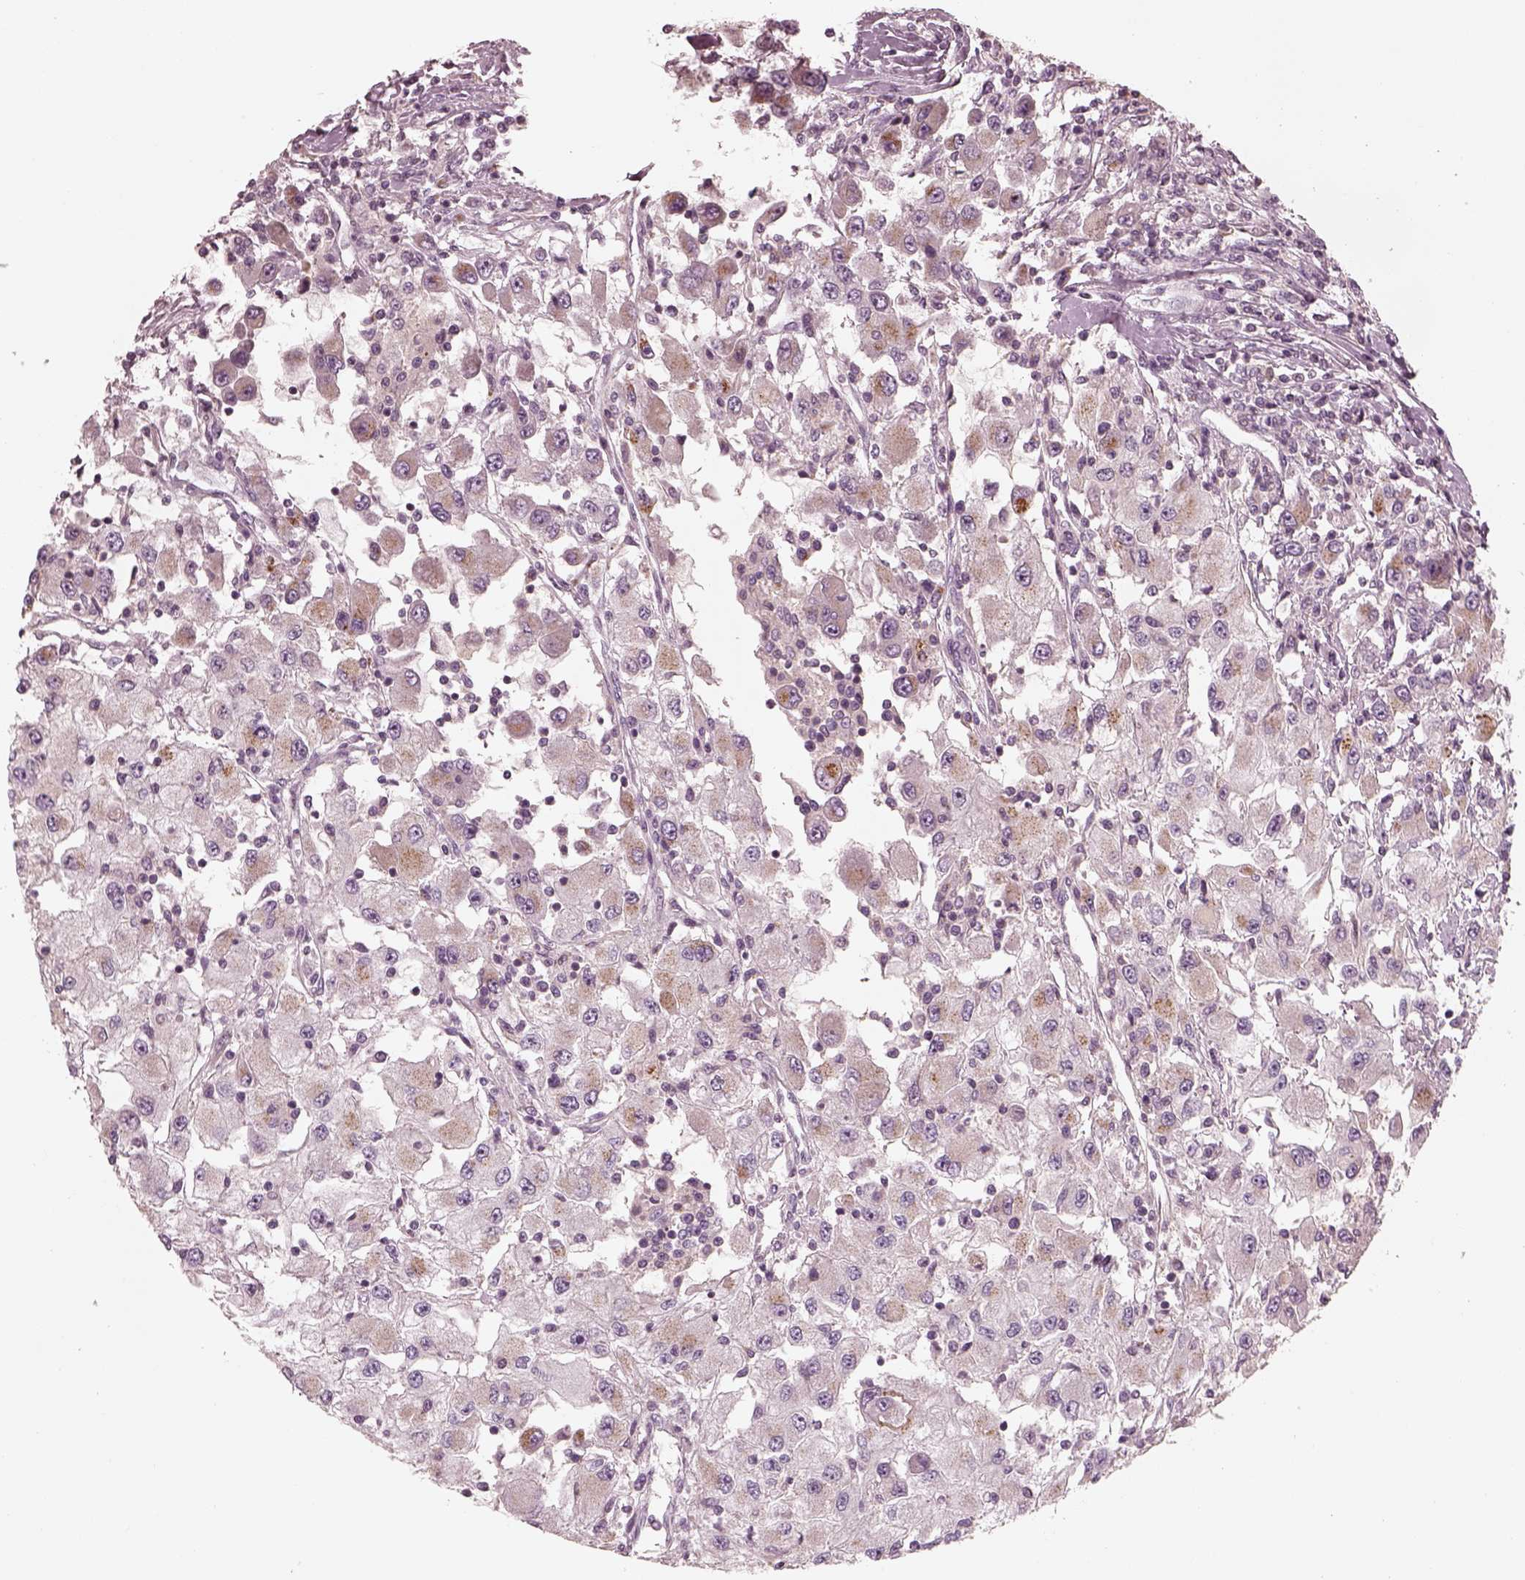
{"staining": {"intensity": "moderate", "quantity": "<25%", "location": "cytoplasmic/membranous"}, "tissue": "renal cancer", "cell_type": "Tumor cells", "image_type": "cancer", "snomed": [{"axis": "morphology", "description": "Adenocarcinoma, NOS"}, {"axis": "topography", "description": "Kidney"}], "caption": "The immunohistochemical stain shows moderate cytoplasmic/membranous expression in tumor cells of renal cancer (adenocarcinoma) tissue. The staining was performed using DAB (3,3'-diaminobenzidine), with brown indicating positive protein expression. Nuclei are stained blue with hematoxylin.", "gene": "SDCBP2", "patient": {"sex": "female", "age": 67}}